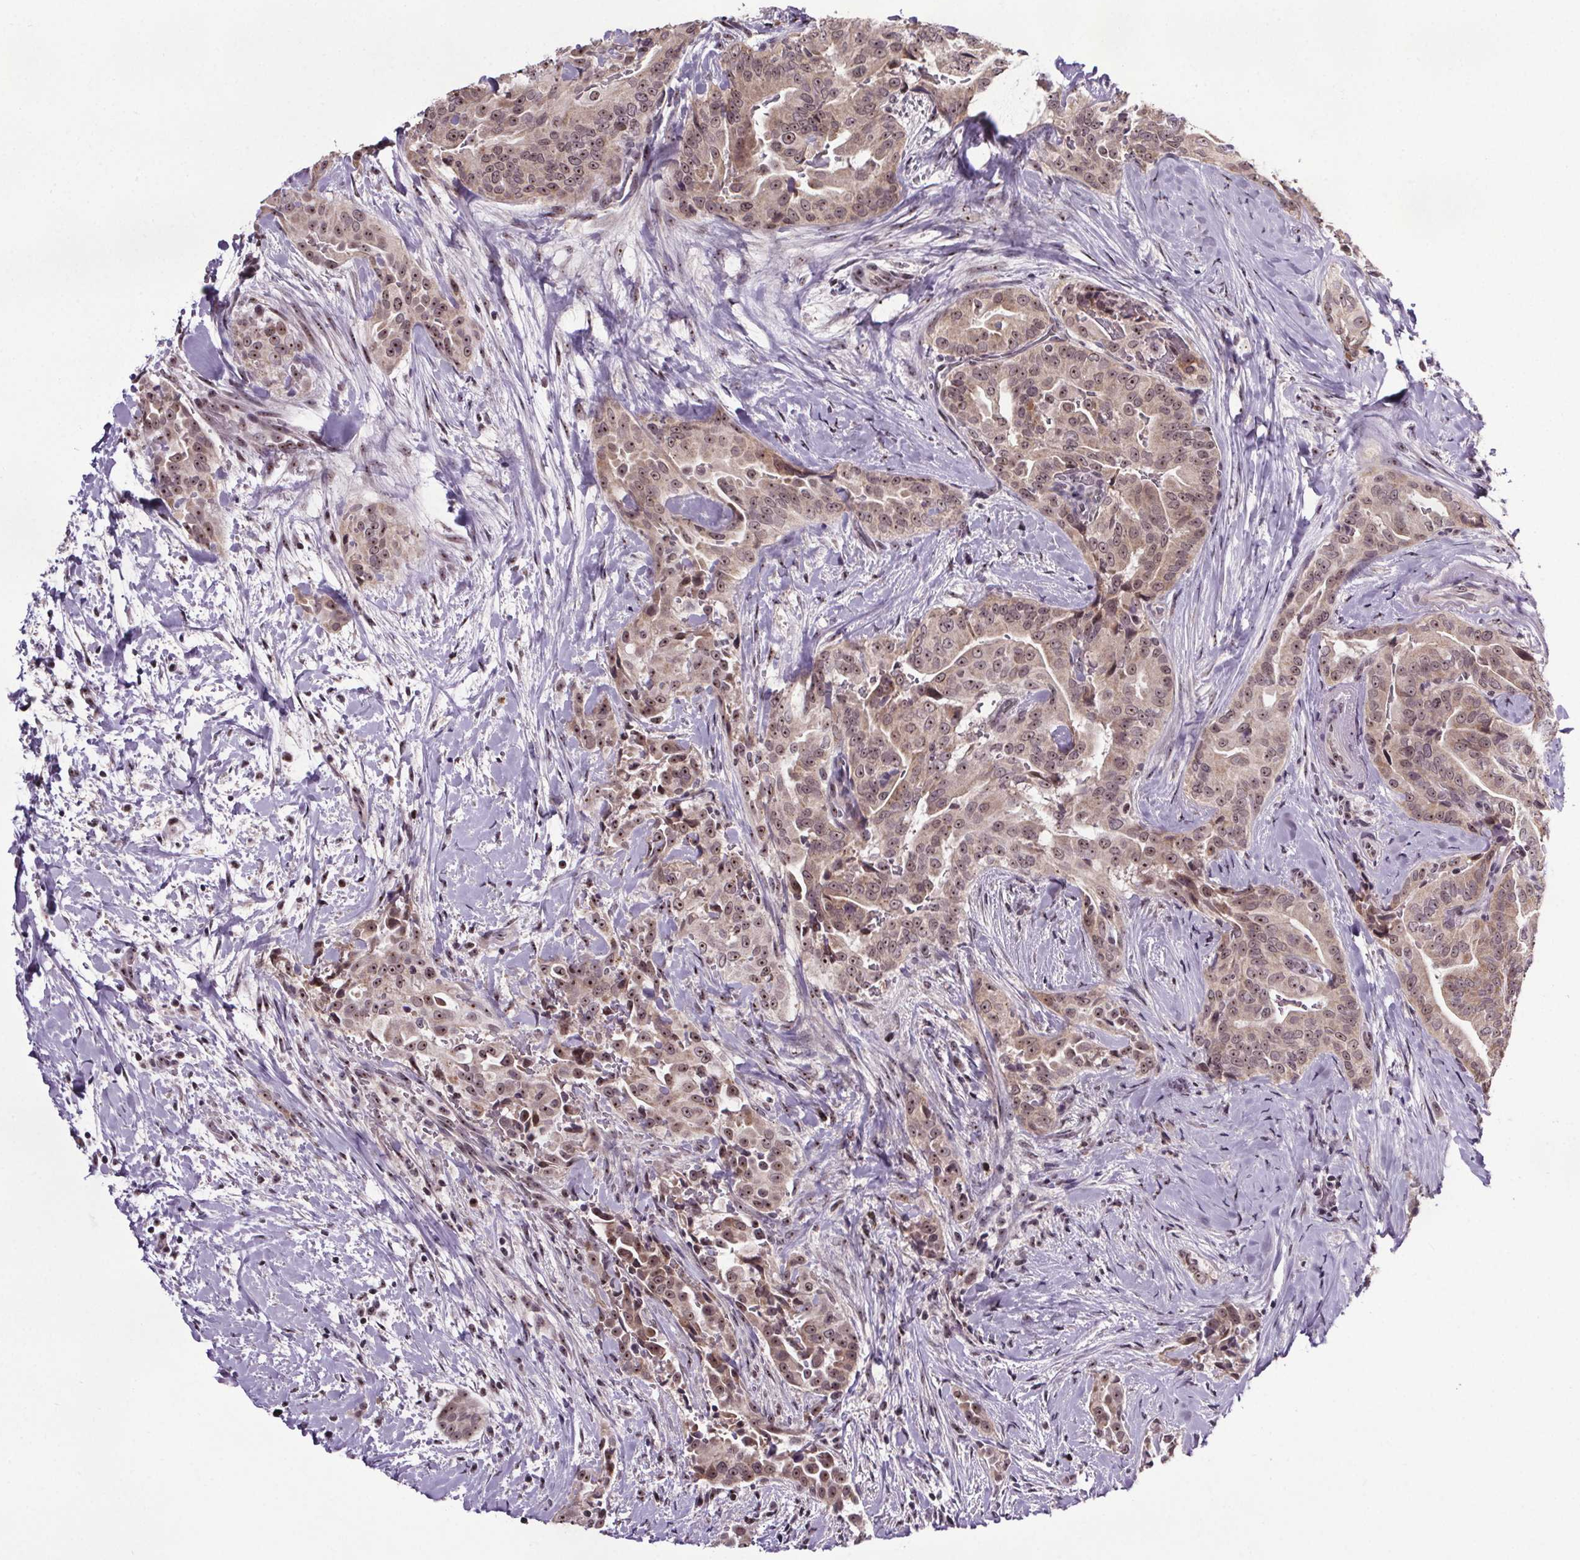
{"staining": {"intensity": "weak", "quantity": ">75%", "location": "cytoplasmic/membranous,nuclear"}, "tissue": "thyroid cancer", "cell_type": "Tumor cells", "image_type": "cancer", "snomed": [{"axis": "morphology", "description": "Papillary adenocarcinoma, NOS"}, {"axis": "topography", "description": "Thyroid gland"}], "caption": "This is an image of immunohistochemistry staining of thyroid papillary adenocarcinoma, which shows weak positivity in the cytoplasmic/membranous and nuclear of tumor cells.", "gene": "ATMIN", "patient": {"sex": "male", "age": 61}}